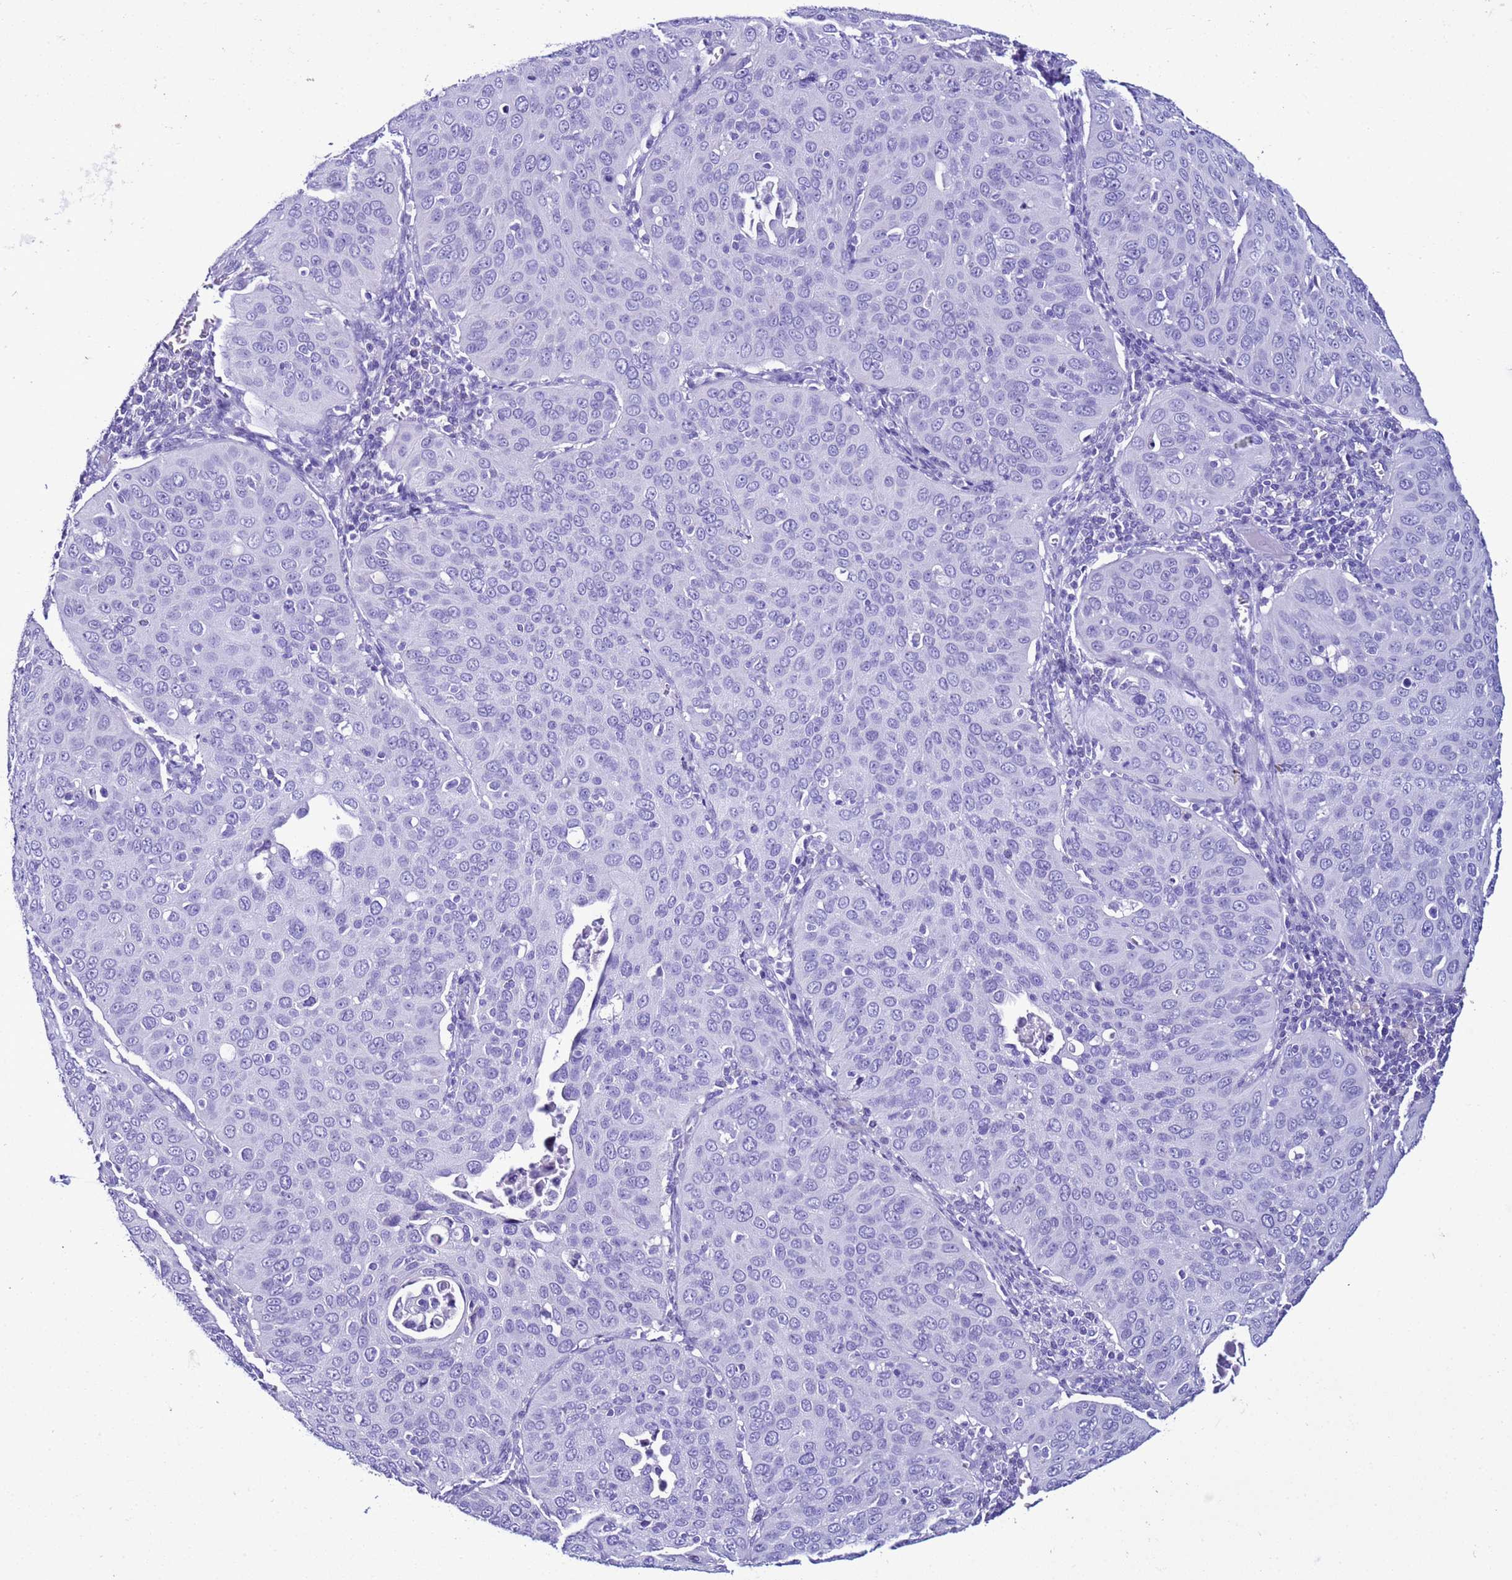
{"staining": {"intensity": "negative", "quantity": "none", "location": "none"}, "tissue": "cervical cancer", "cell_type": "Tumor cells", "image_type": "cancer", "snomed": [{"axis": "morphology", "description": "Squamous cell carcinoma, NOS"}, {"axis": "topography", "description": "Cervix"}], "caption": "This image is of cervical cancer (squamous cell carcinoma) stained with IHC to label a protein in brown with the nuclei are counter-stained blue. There is no staining in tumor cells.", "gene": "LCMT1", "patient": {"sex": "female", "age": 36}}